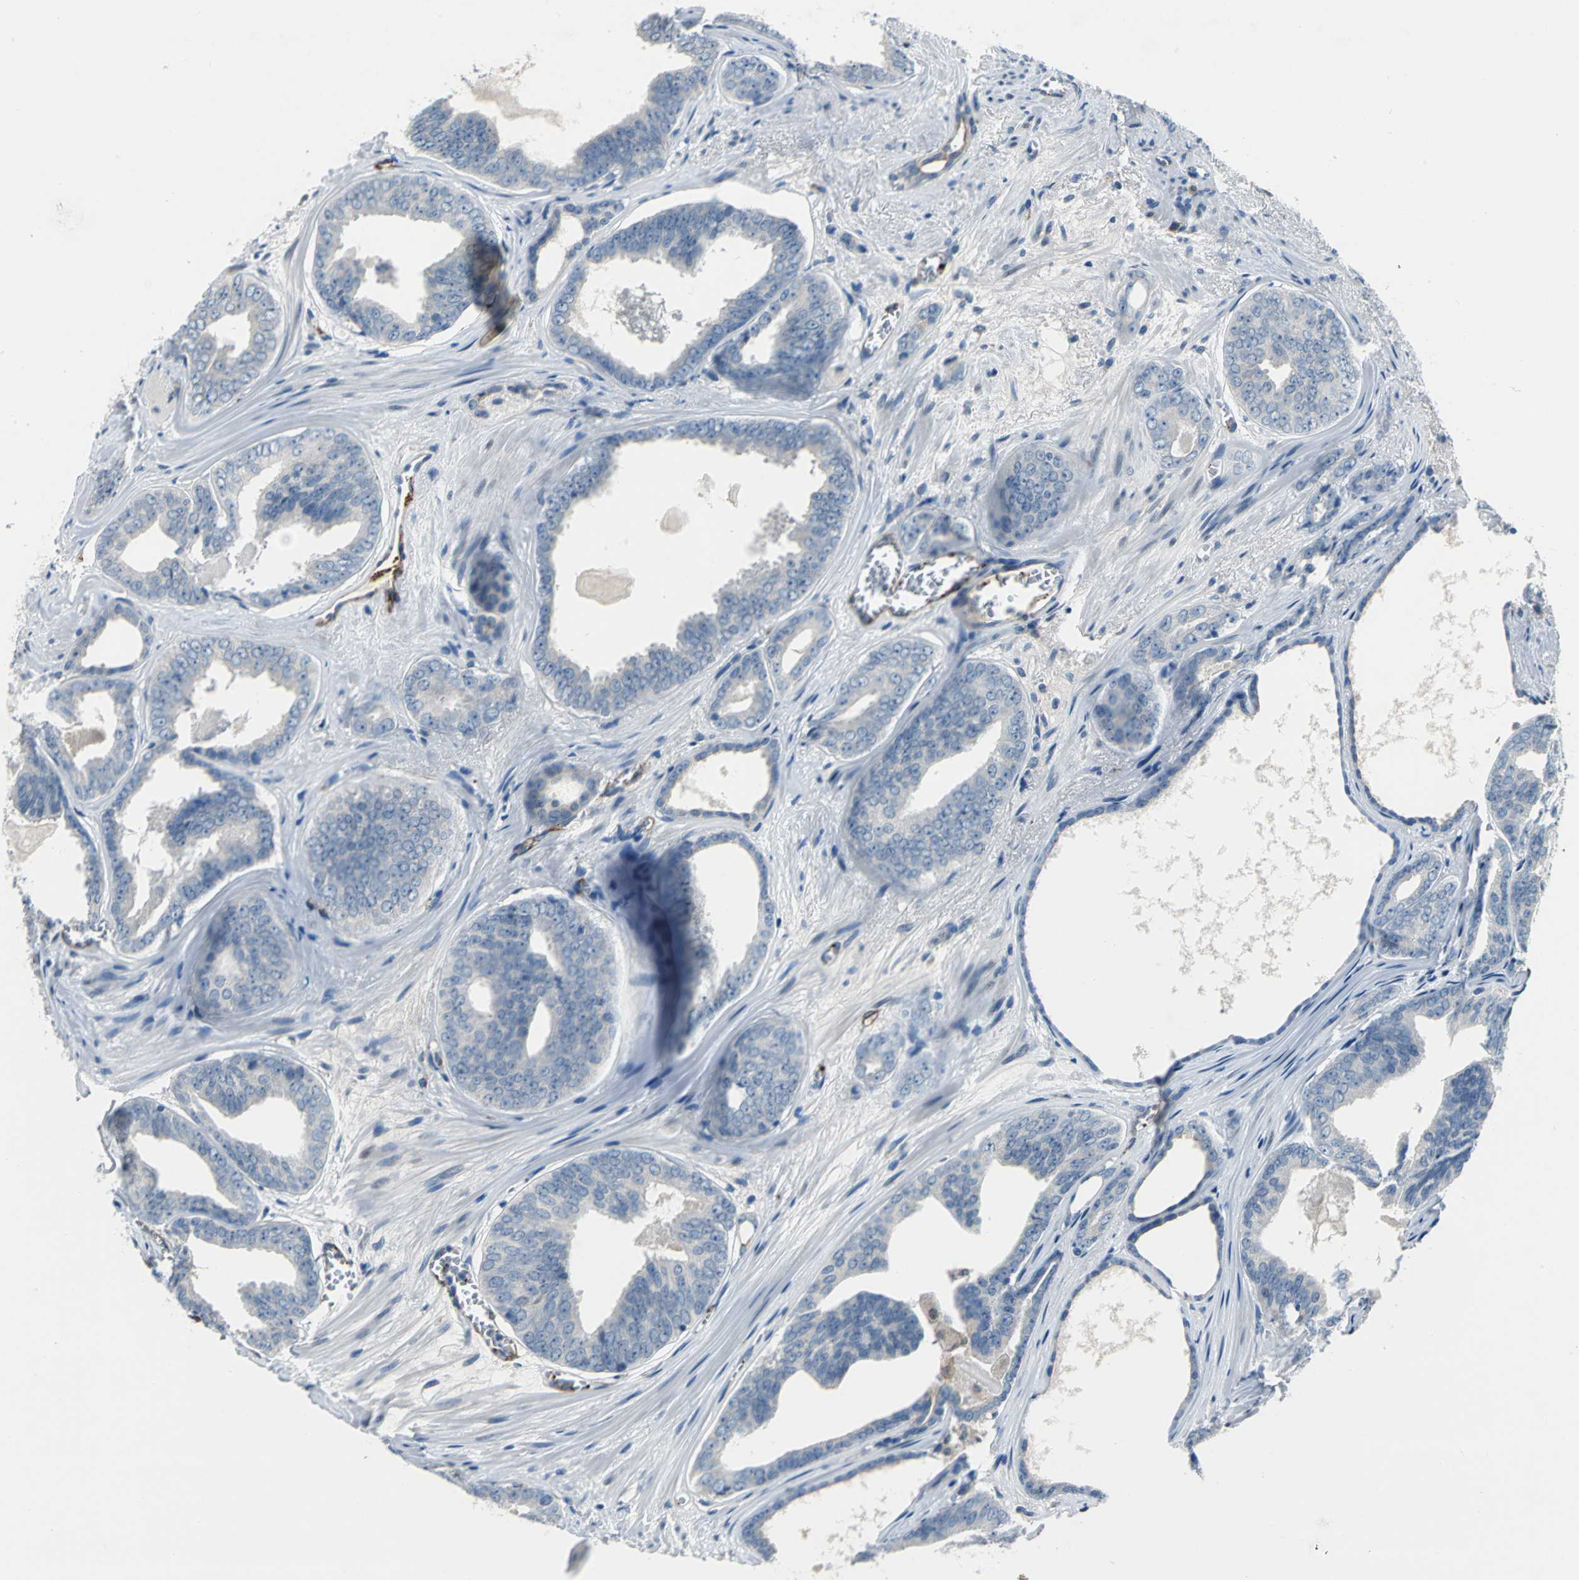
{"staining": {"intensity": "negative", "quantity": "none", "location": "none"}, "tissue": "prostate cancer", "cell_type": "Tumor cells", "image_type": "cancer", "snomed": [{"axis": "morphology", "description": "Adenocarcinoma, Medium grade"}, {"axis": "topography", "description": "Prostate"}], "caption": "DAB (3,3'-diaminobenzidine) immunohistochemical staining of human prostate cancer (adenocarcinoma (medium-grade)) demonstrates no significant staining in tumor cells.", "gene": "SELP", "patient": {"sex": "male", "age": 79}}